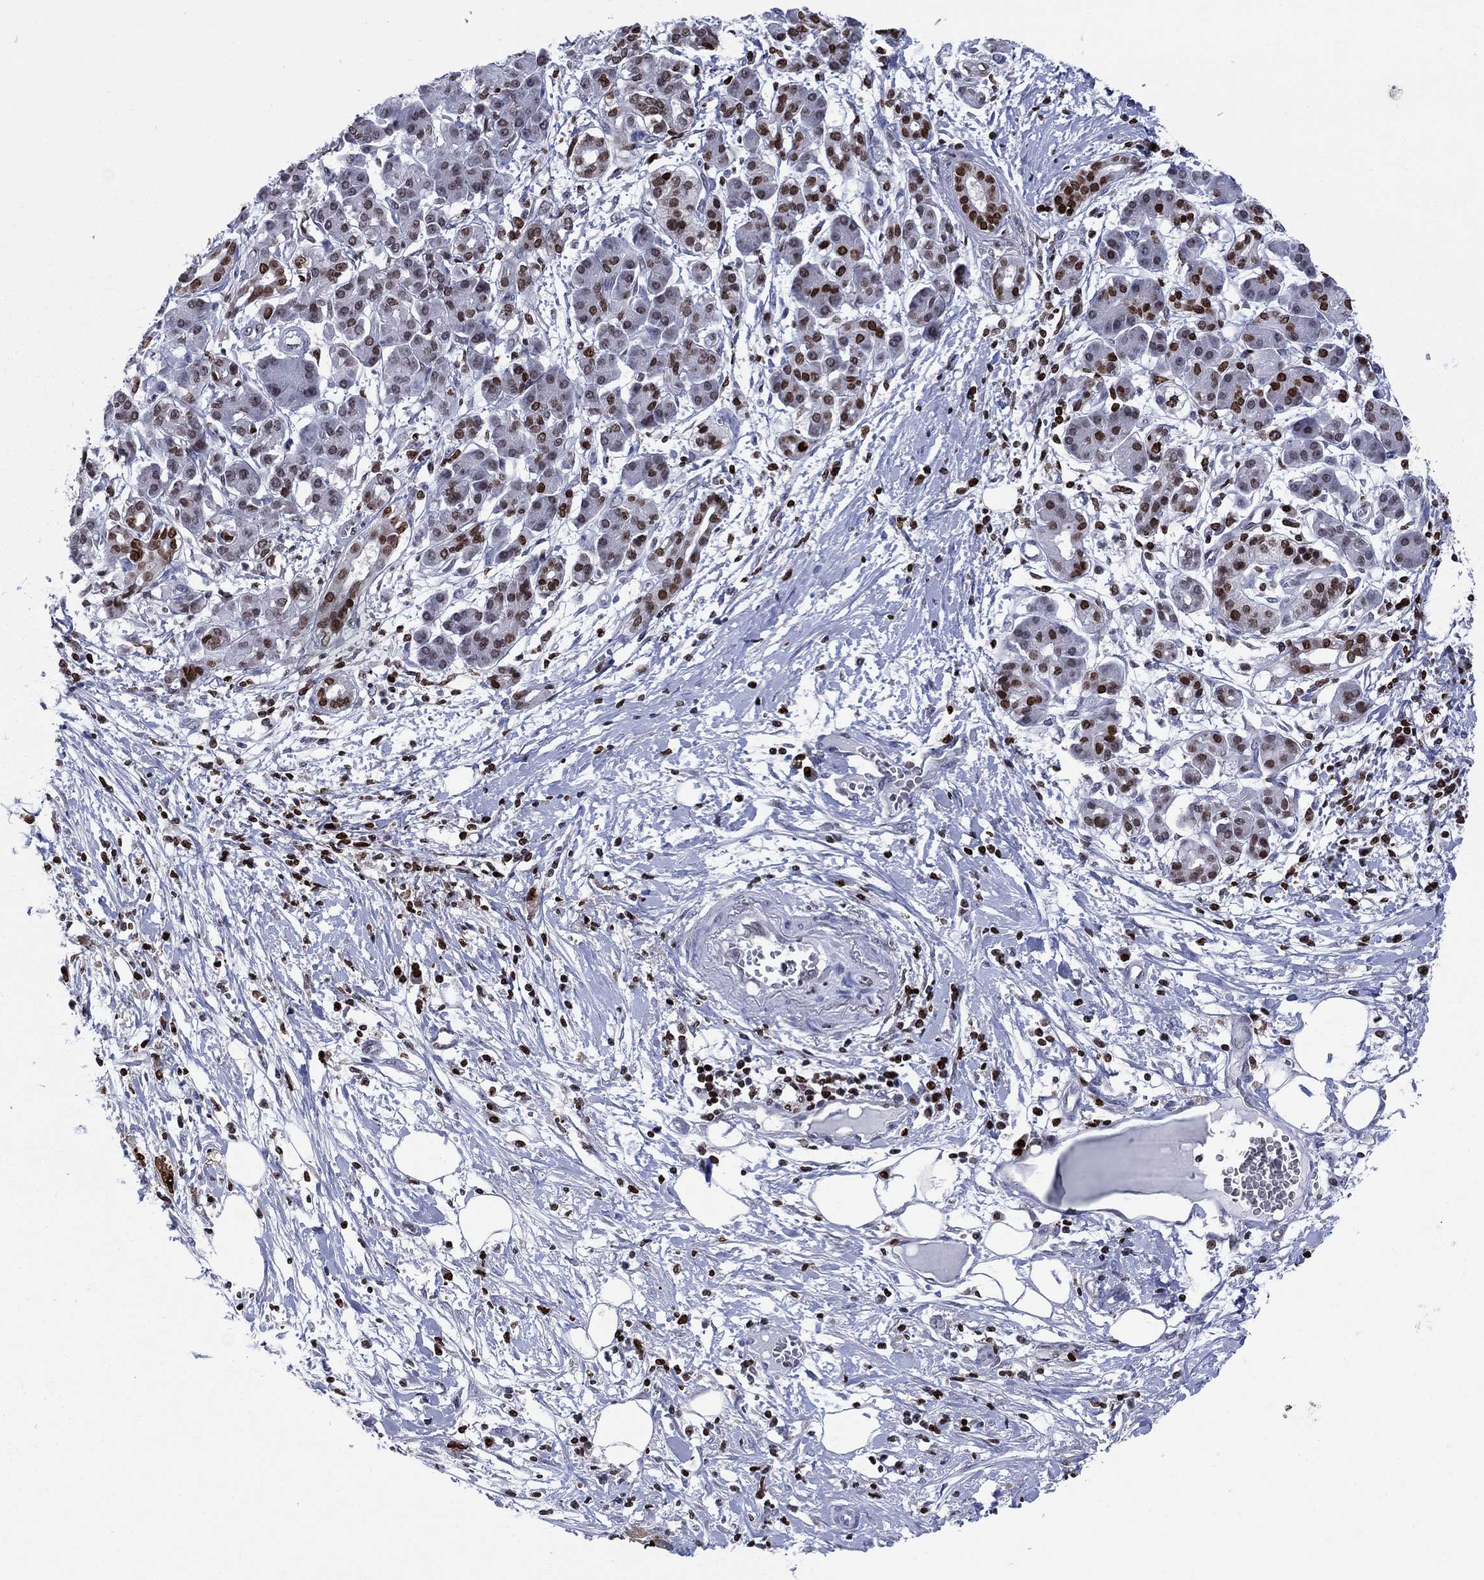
{"staining": {"intensity": "strong", "quantity": "<25%", "location": "nuclear"}, "tissue": "pancreatic cancer", "cell_type": "Tumor cells", "image_type": "cancer", "snomed": [{"axis": "morphology", "description": "Adenocarcinoma, NOS"}, {"axis": "topography", "description": "Pancreas"}], "caption": "About <25% of tumor cells in human pancreatic adenocarcinoma exhibit strong nuclear protein staining as visualized by brown immunohistochemical staining.", "gene": "HMGA1", "patient": {"sex": "male", "age": 72}}